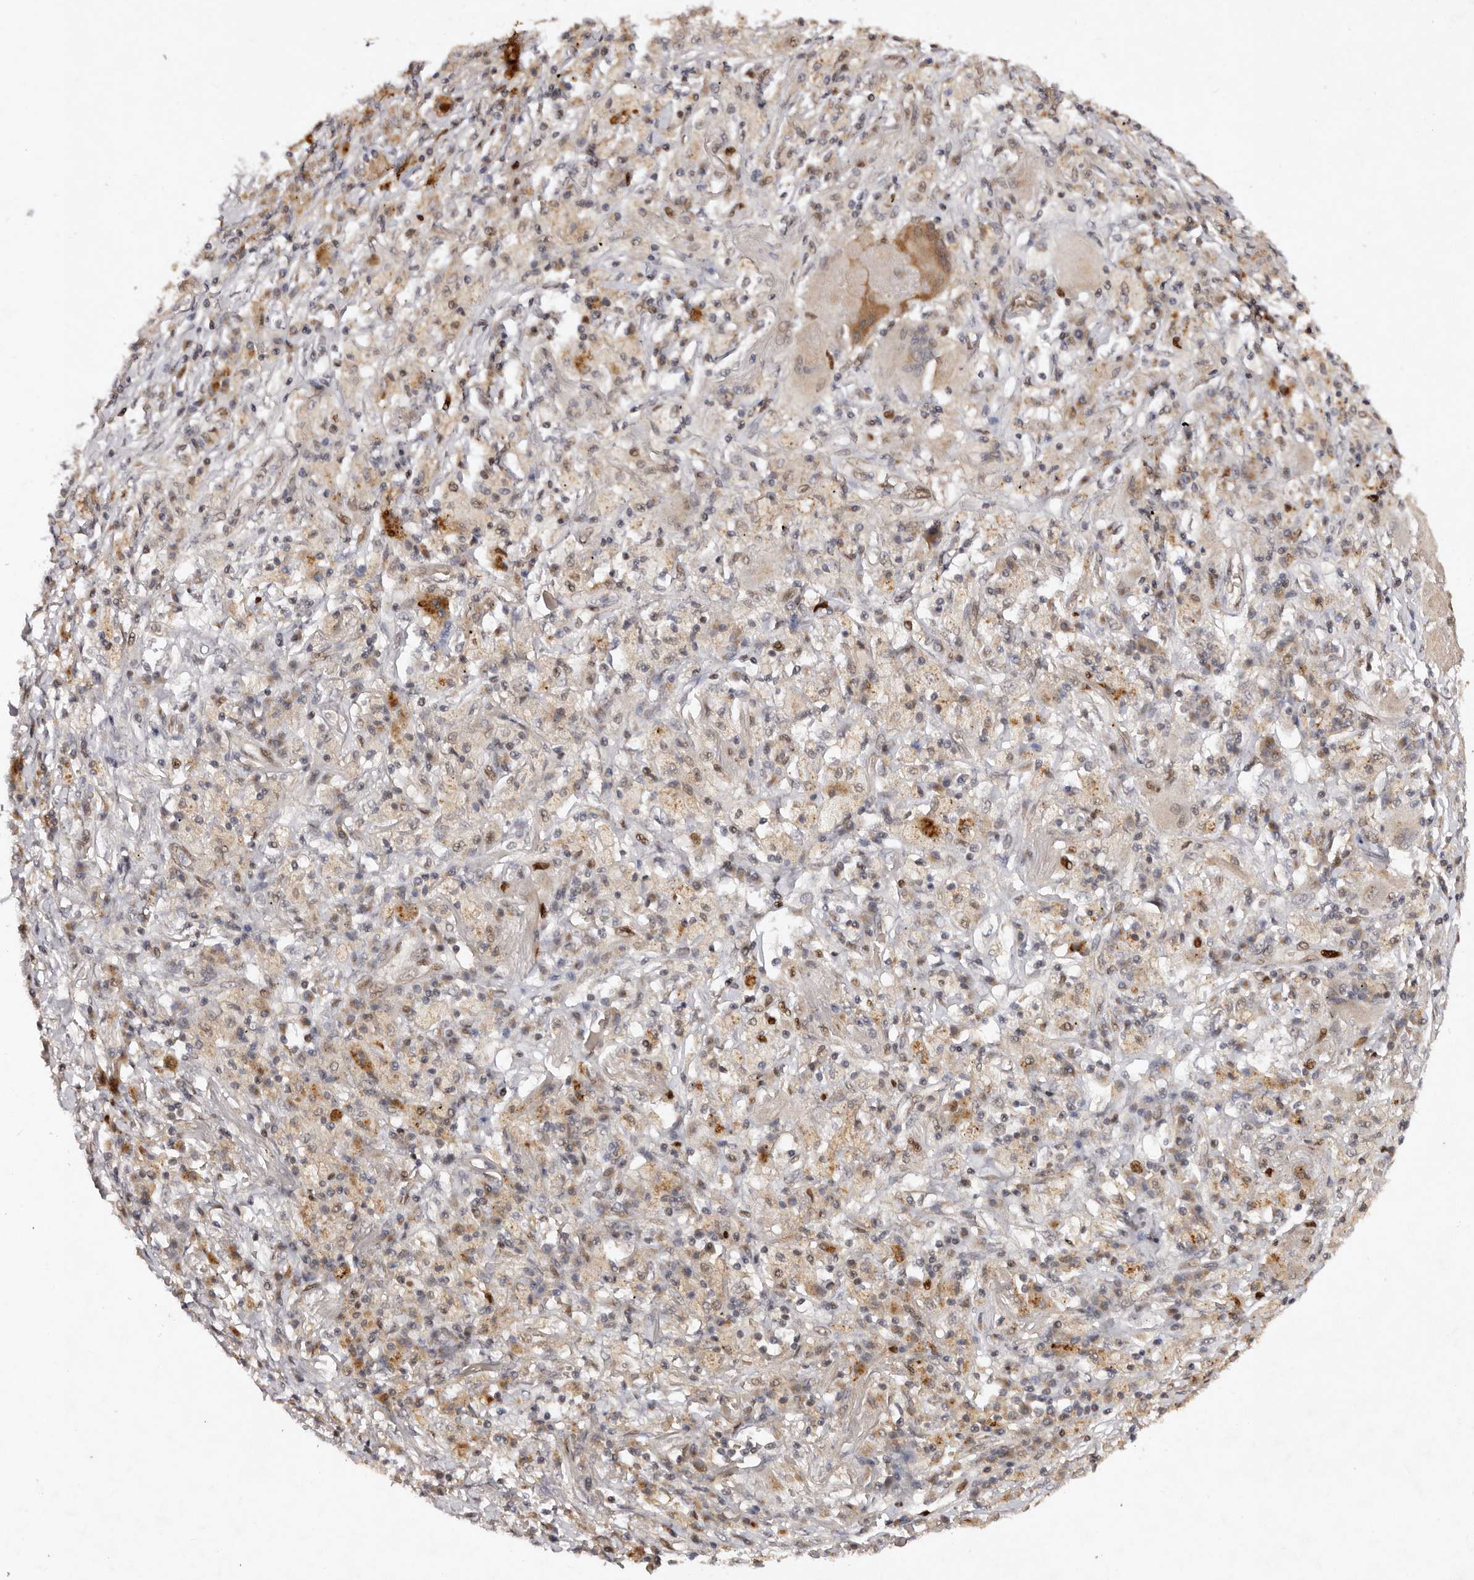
{"staining": {"intensity": "weak", "quantity": "<25%", "location": "cytoplasmic/membranous"}, "tissue": "lung cancer", "cell_type": "Tumor cells", "image_type": "cancer", "snomed": [{"axis": "morphology", "description": "Squamous cell carcinoma, NOS"}, {"axis": "topography", "description": "Lung"}], "caption": "An immunohistochemistry (IHC) photomicrograph of lung squamous cell carcinoma is shown. There is no staining in tumor cells of lung squamous cell carcinoma.", "gene": "KLF7", "patient": {"sex": "male", "age": 61}}